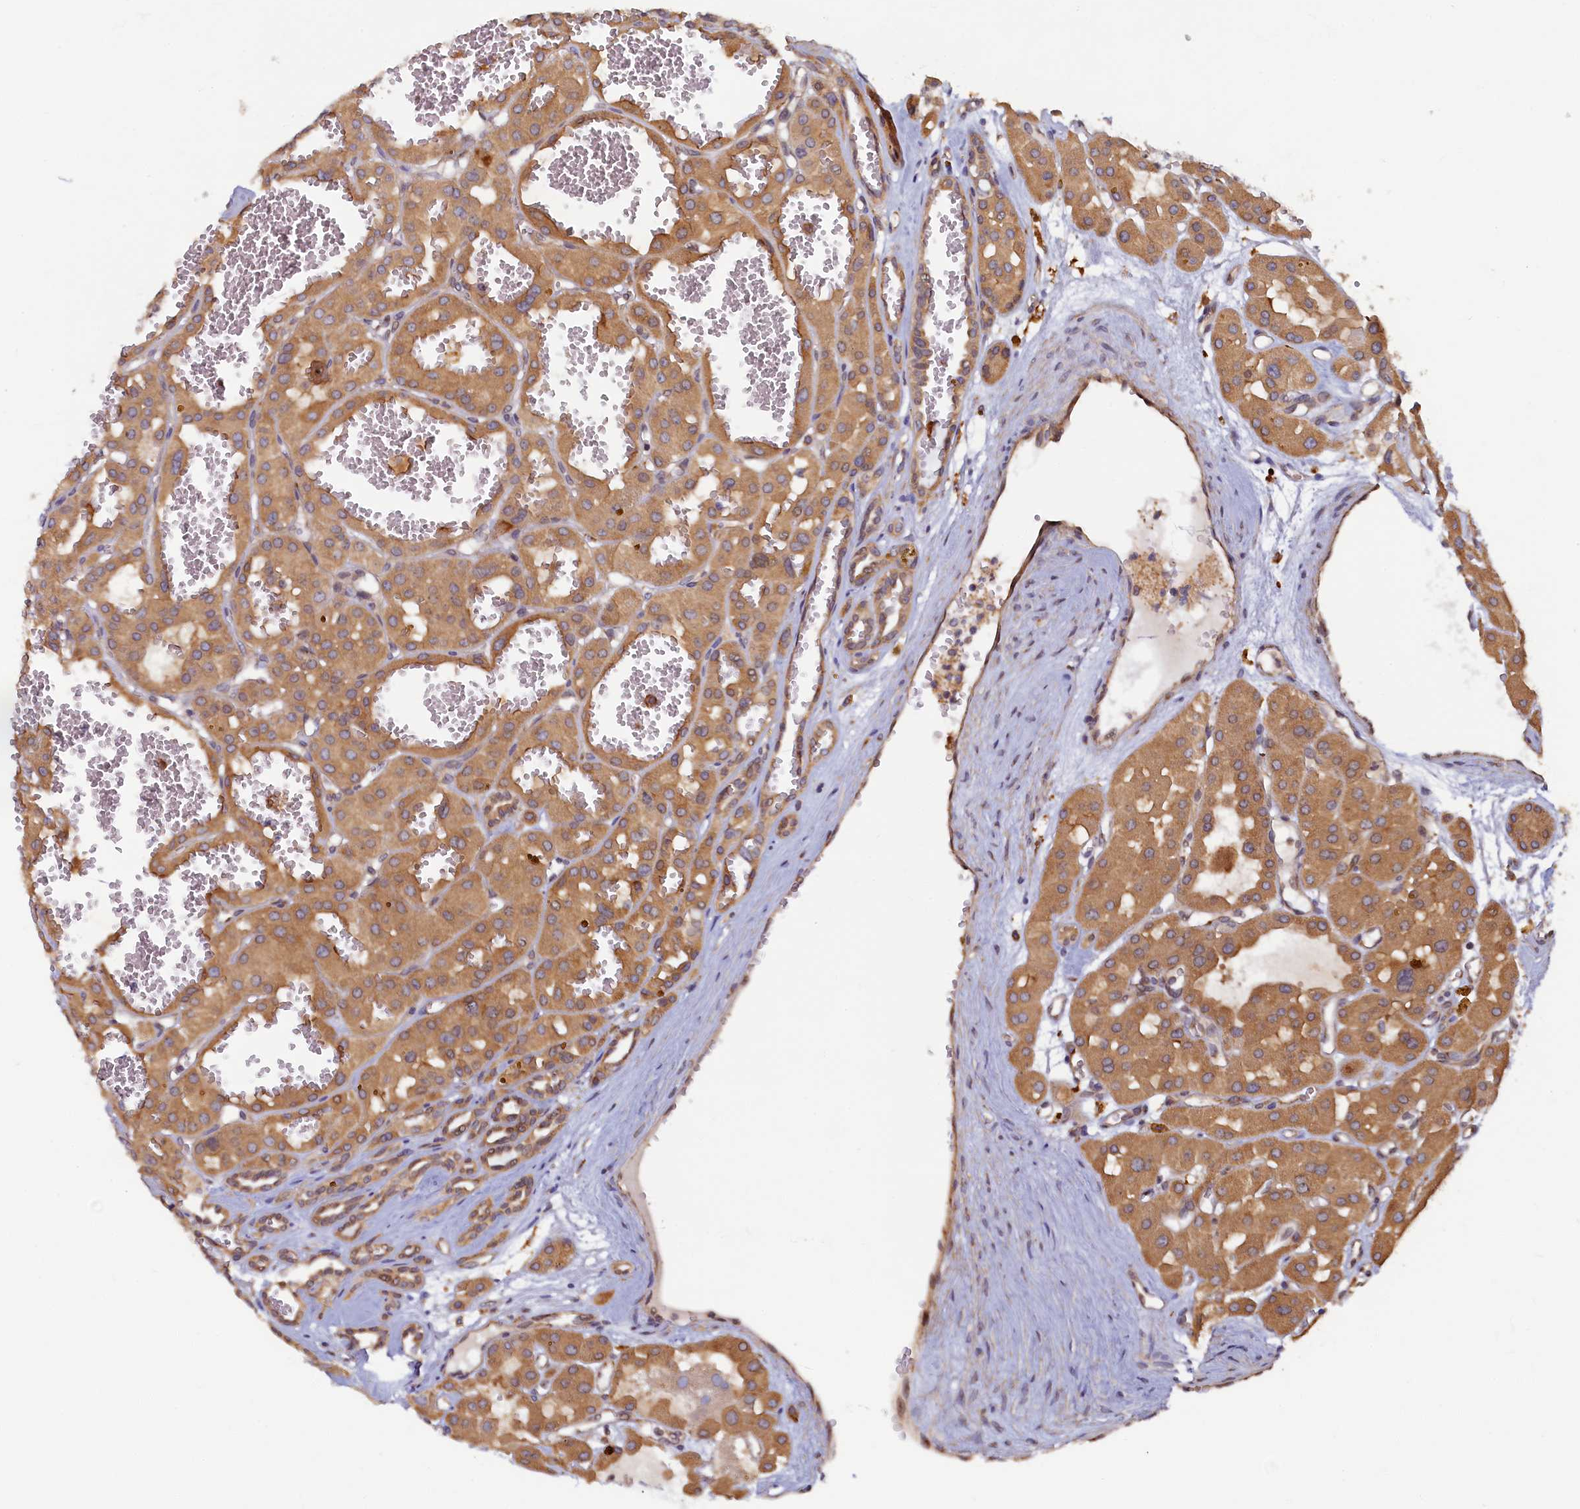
{"staining": {"intensity": "moderate", "quantity": ">75%", "location": "cytoplasmic/membranous"}, "tissue": "renal cancer", "cell_type": "Tumor cells", "image_type": "cancer", "snomed": [{"axis": "morphology", "description": "Carcinoma, NOS"}, {"axis": "topography", "description": "Kidney"}], "caption": "IHC image of neoplastic tissue: human renal cancer (carcinoma) stained using IHC displays medium levels of moderate protein expression localized specifically in the cytoplasmic/membranous of tumor cells, appearing as a cytoplasmic/membranous brown color.", "gene": "STX12", "patient": {"sex": "female", "age": 75}}